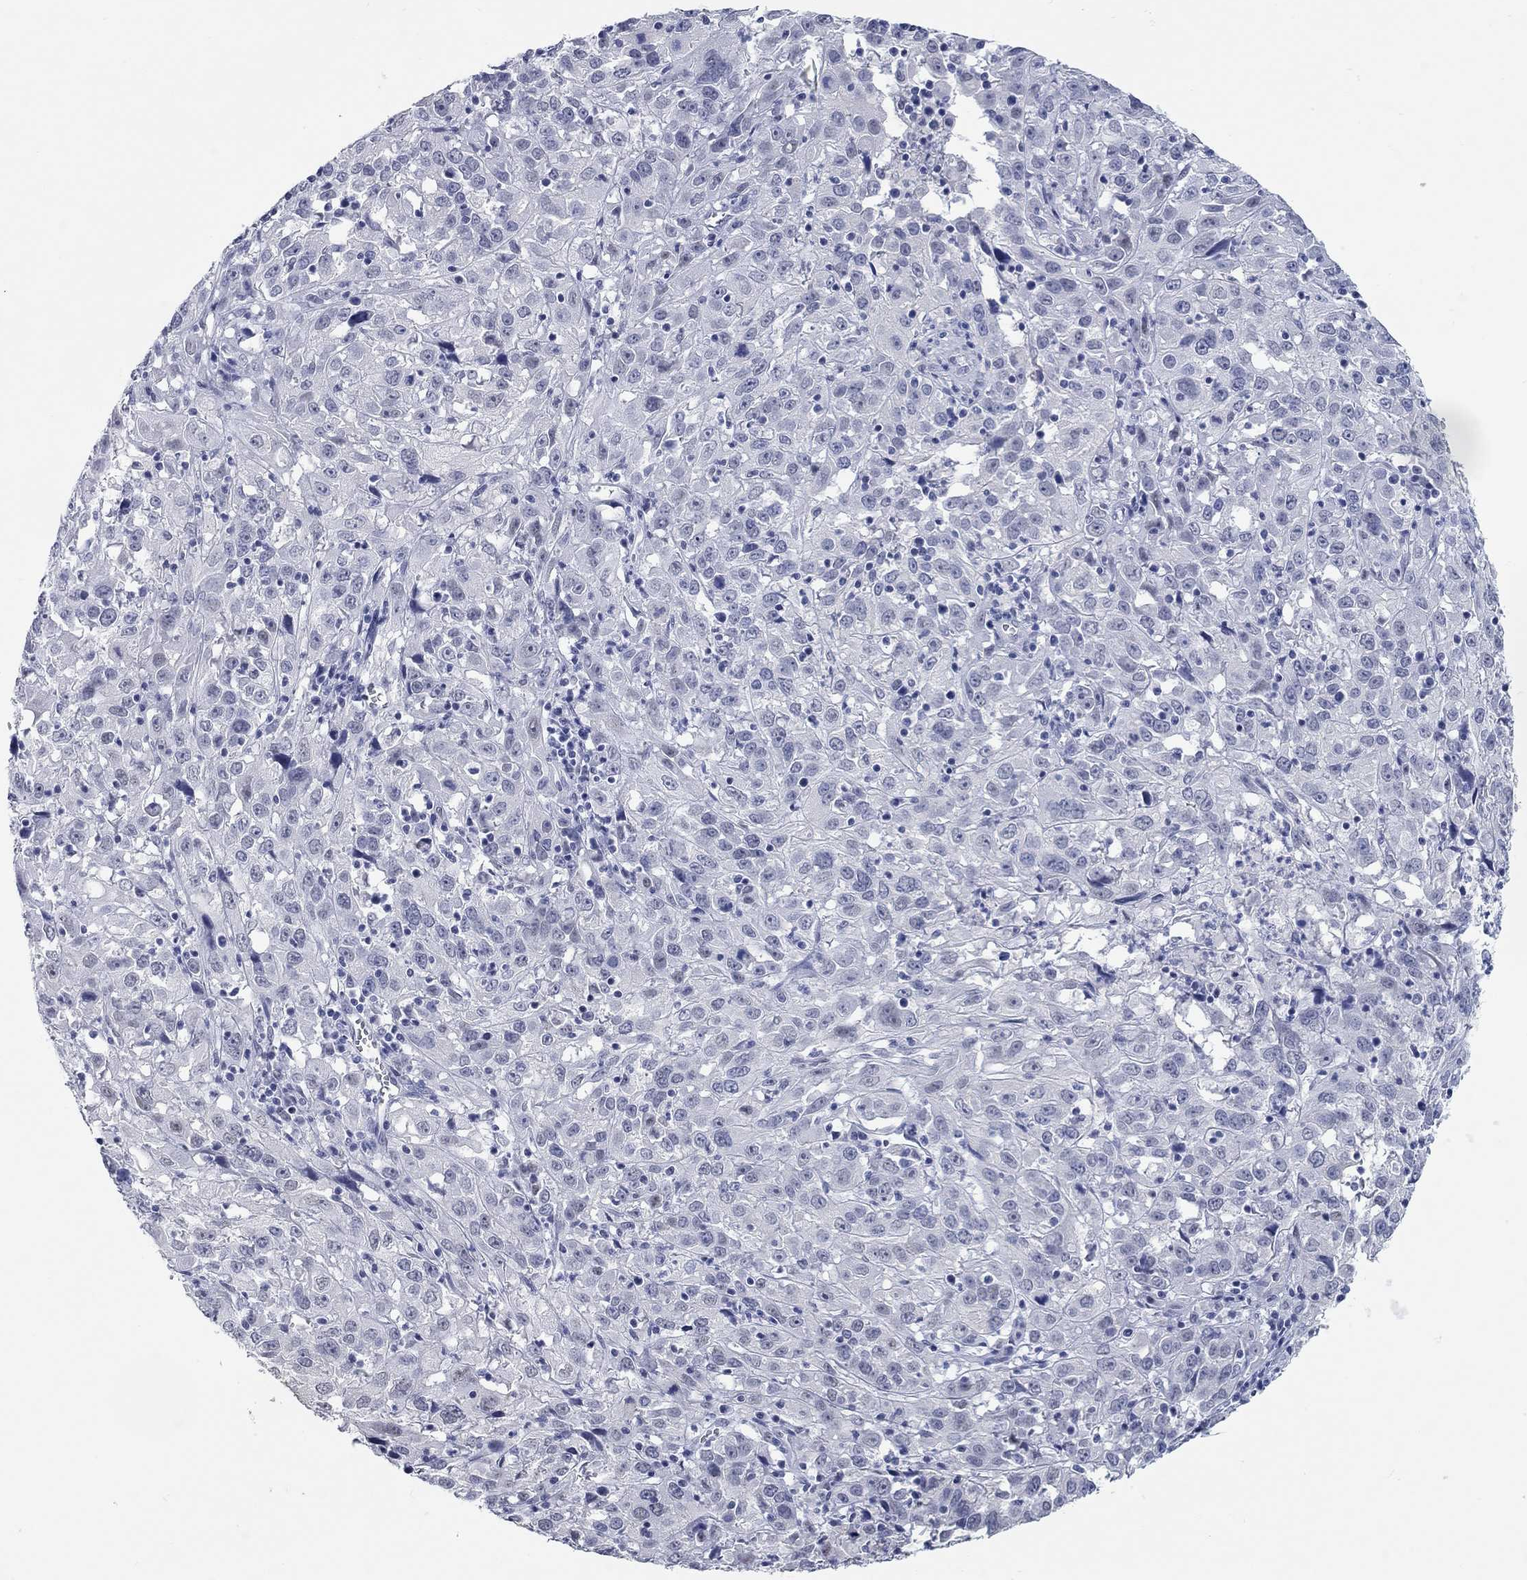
{"staining": {"intensity": "negative", "quantity": "none", "location": "none"}, "tissue": "cervical cancer", "cell_type": "Tumor cells", "image_type": "cancer", "snomed": [{"axis": "morphology", "description": "Squamous cell carcinoma, NOS"}, {"axis": "topography", "description": "Cervix"}], "caption": "This photomicrograph is of cervical cancer stained with IHC to label a protein in brown with the nuclei are counter-stained blue. There is no positivity in tumor cells.", "gene": "WASF3", "patient": {"sex": "female", "age": 32}}